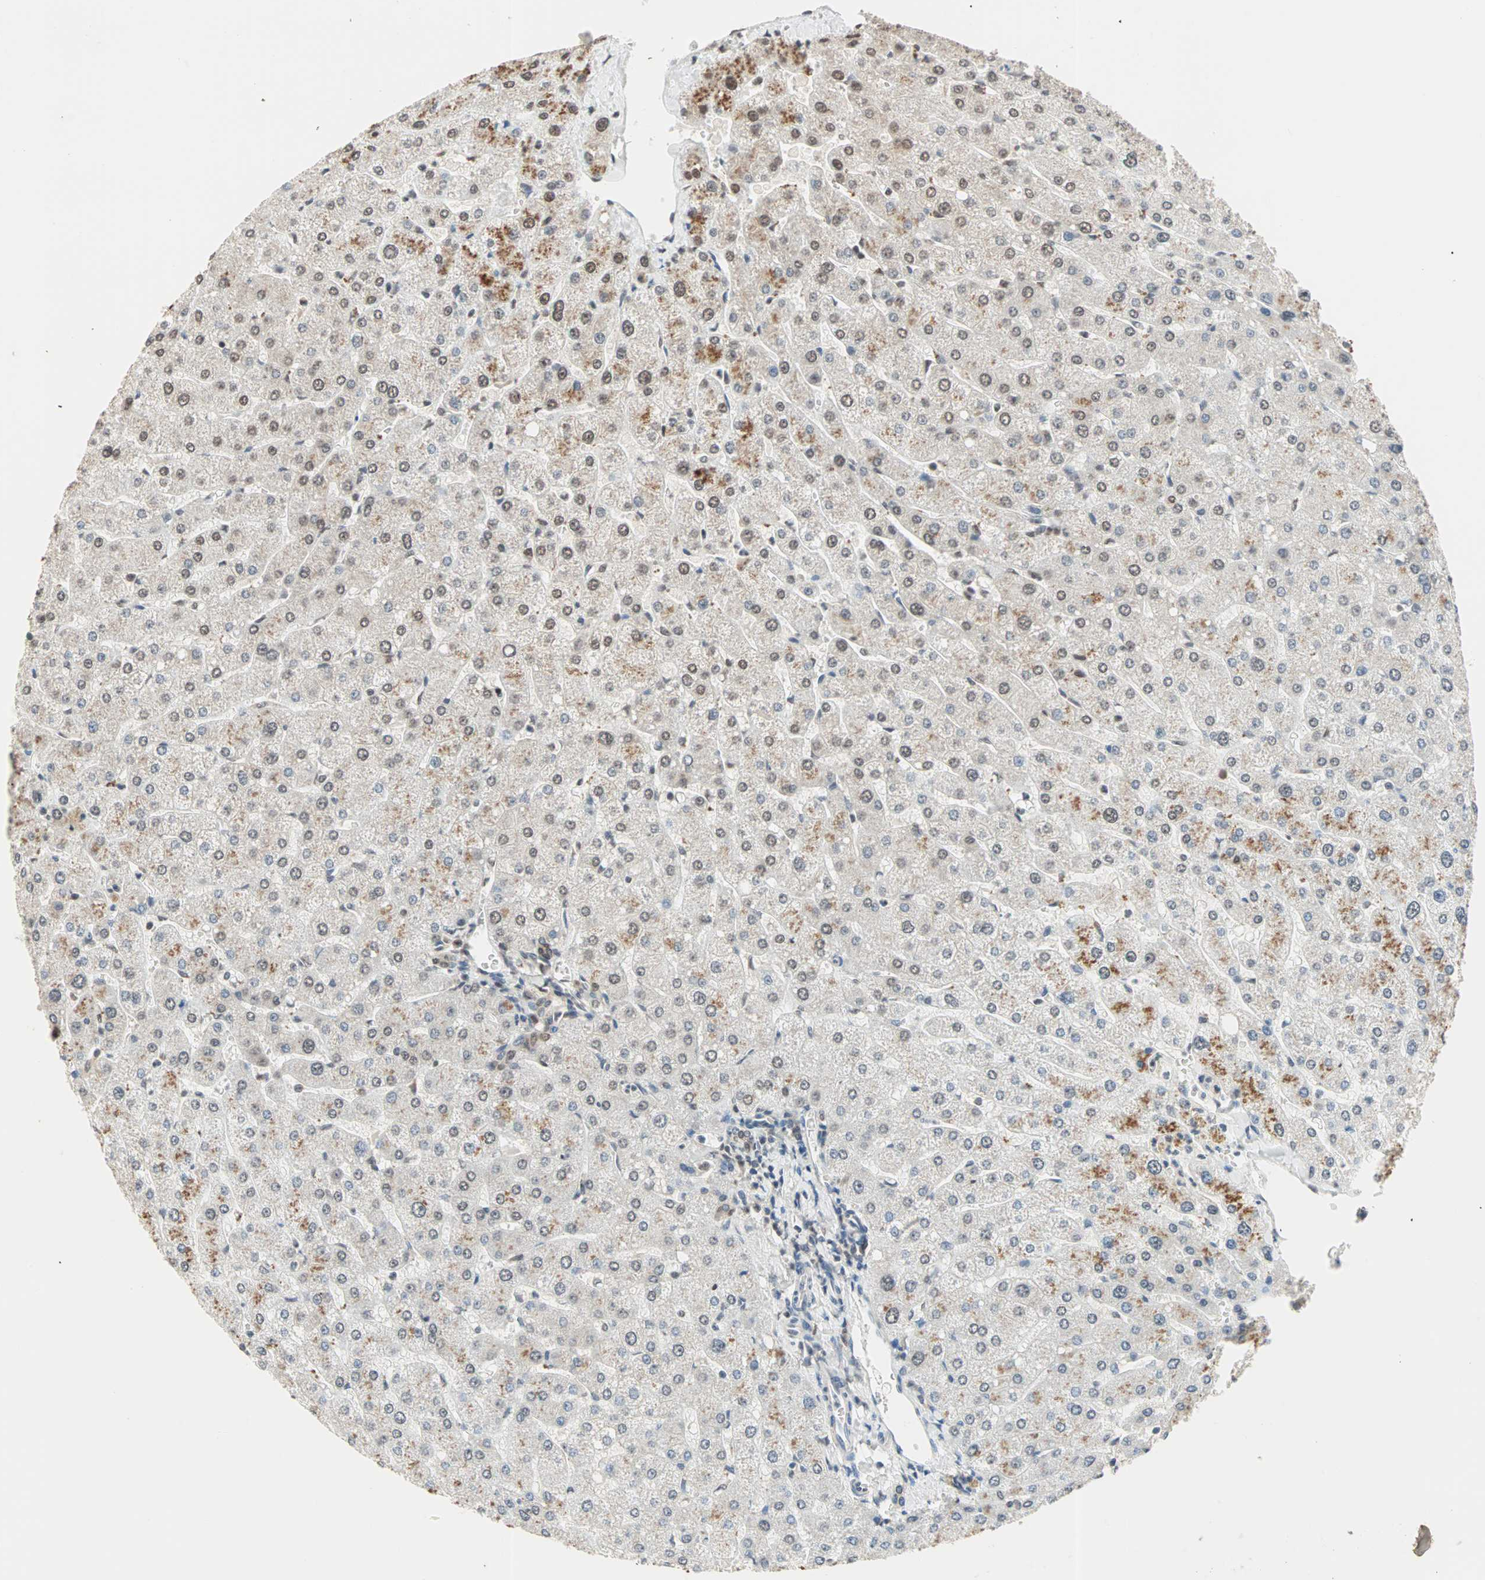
{"staining": {"intensity": "weak", "quantity": ">75%", "location": "cytoplasmic/membranous,nuclear"}, "tissue": "liver", "cell_type": "Cholangiocytes", "image_type": "normal", "snomed": [{"axis": "morphology", "description": "Normal tissue, NOS"}, {"axis": "topography", "description": "Liver"}], "caption": "The histopathology image exhibits a brown stain indicating the presence of a protein in the cytoplasmic/membranous,nuclear of cholangiocytes in liver. The staining is performed using DAB brown chromogen to label protein expression. The nuclei are counter-stained blue using hematoxylin.", "gene": "DAZAP1", "patient": {"sex": "male", "age": 55}}